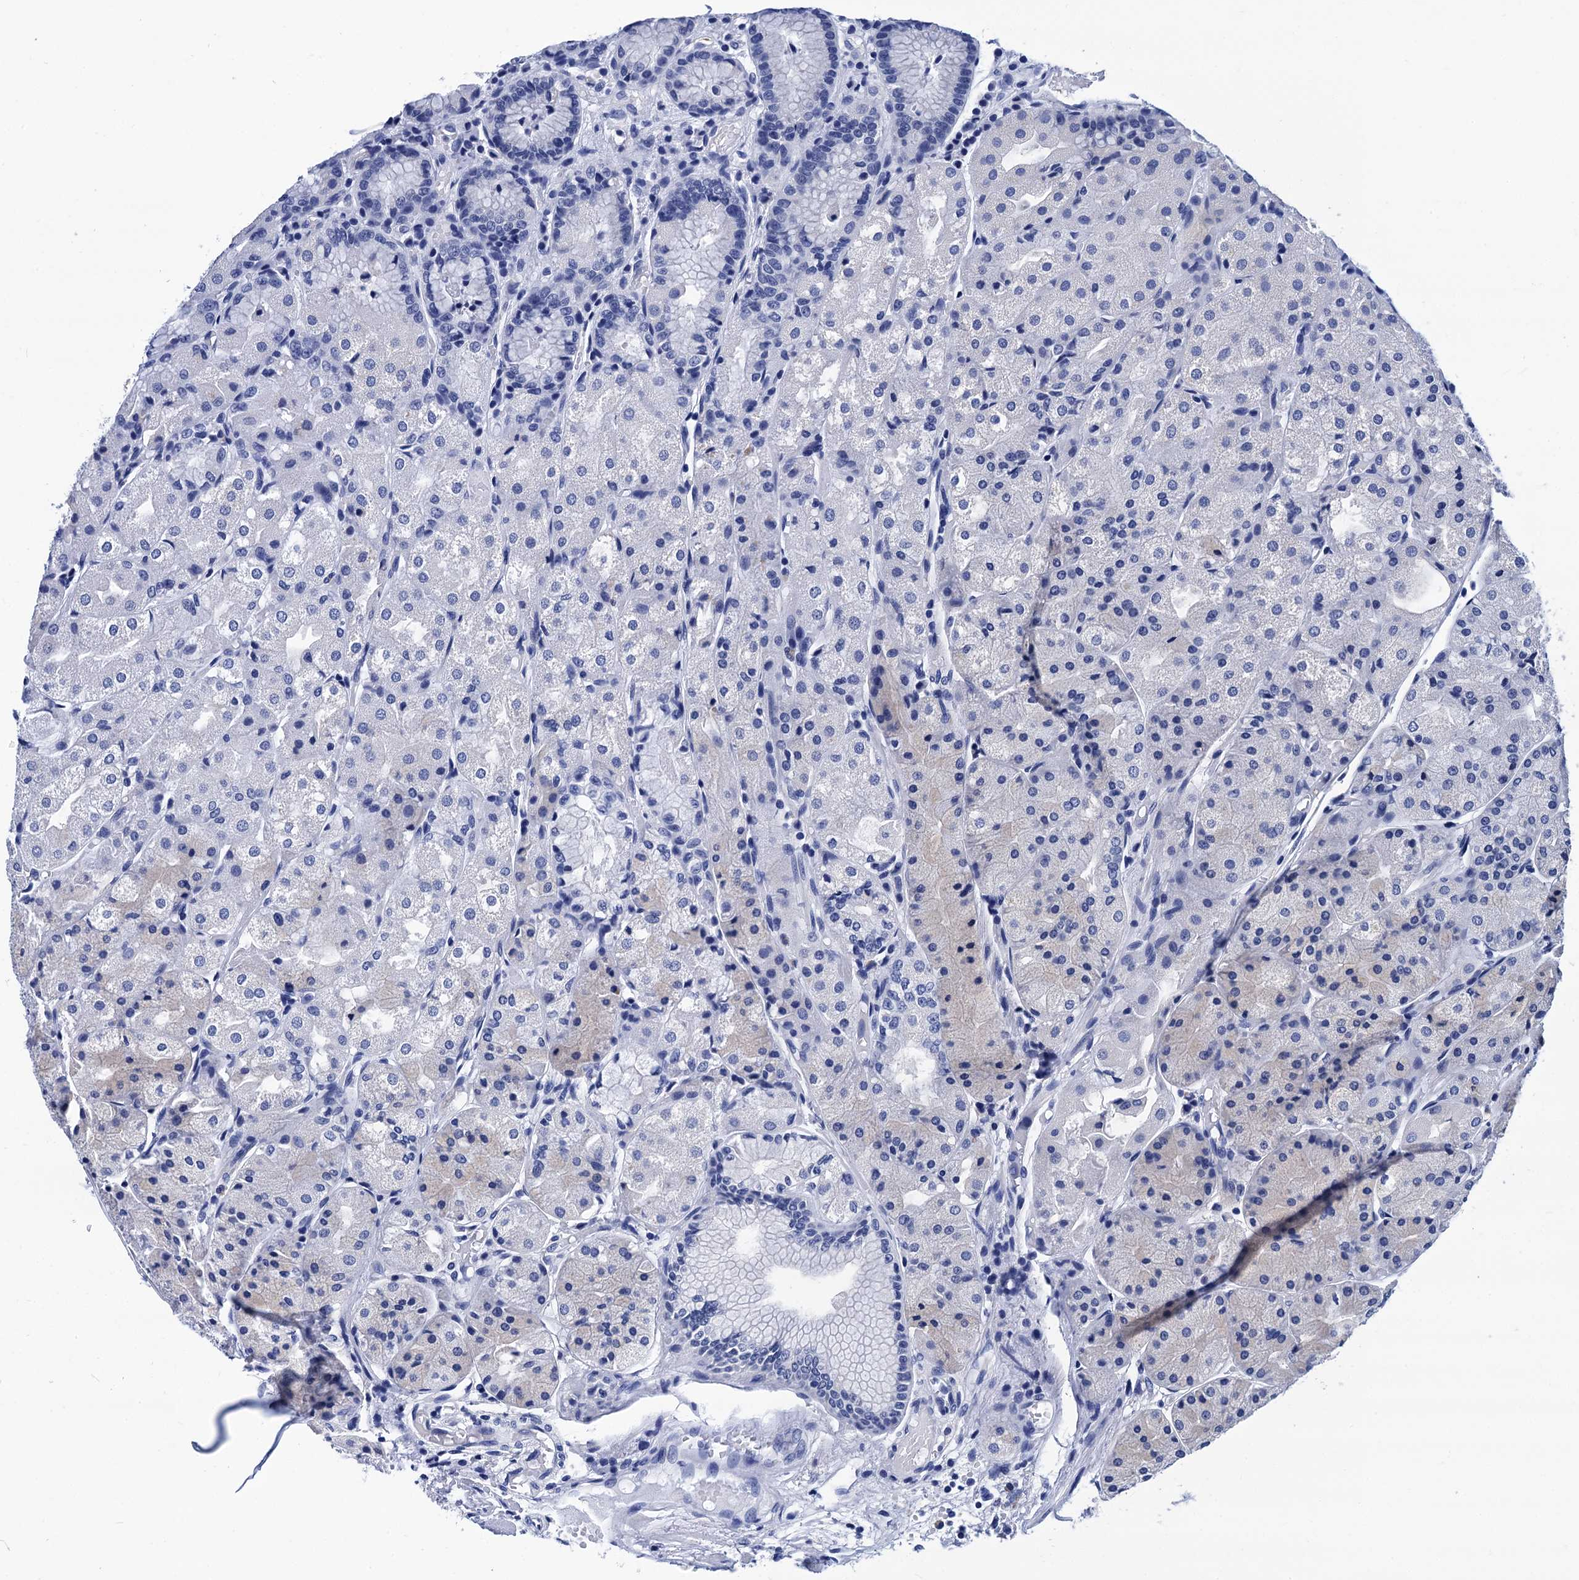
{"staining": {"intensity": "negative", "quantity": "none", "location": "none"}, "tissue": "stomach", "cell_type": "Glandular cells", "image_type": "normal", "snomed": [{"axis": "morphology", "description": "Normal tissue, NOS"}, {"axis": "topography", "description": "Stomach, upper"}], "caption": "High power microscopy photomicrograph of an IHC micrograph of benign stomach, revealing no significant expression in glandular cells.", "gene": "MYBPC3", "patient": {"sex": "male", "age": 72}}